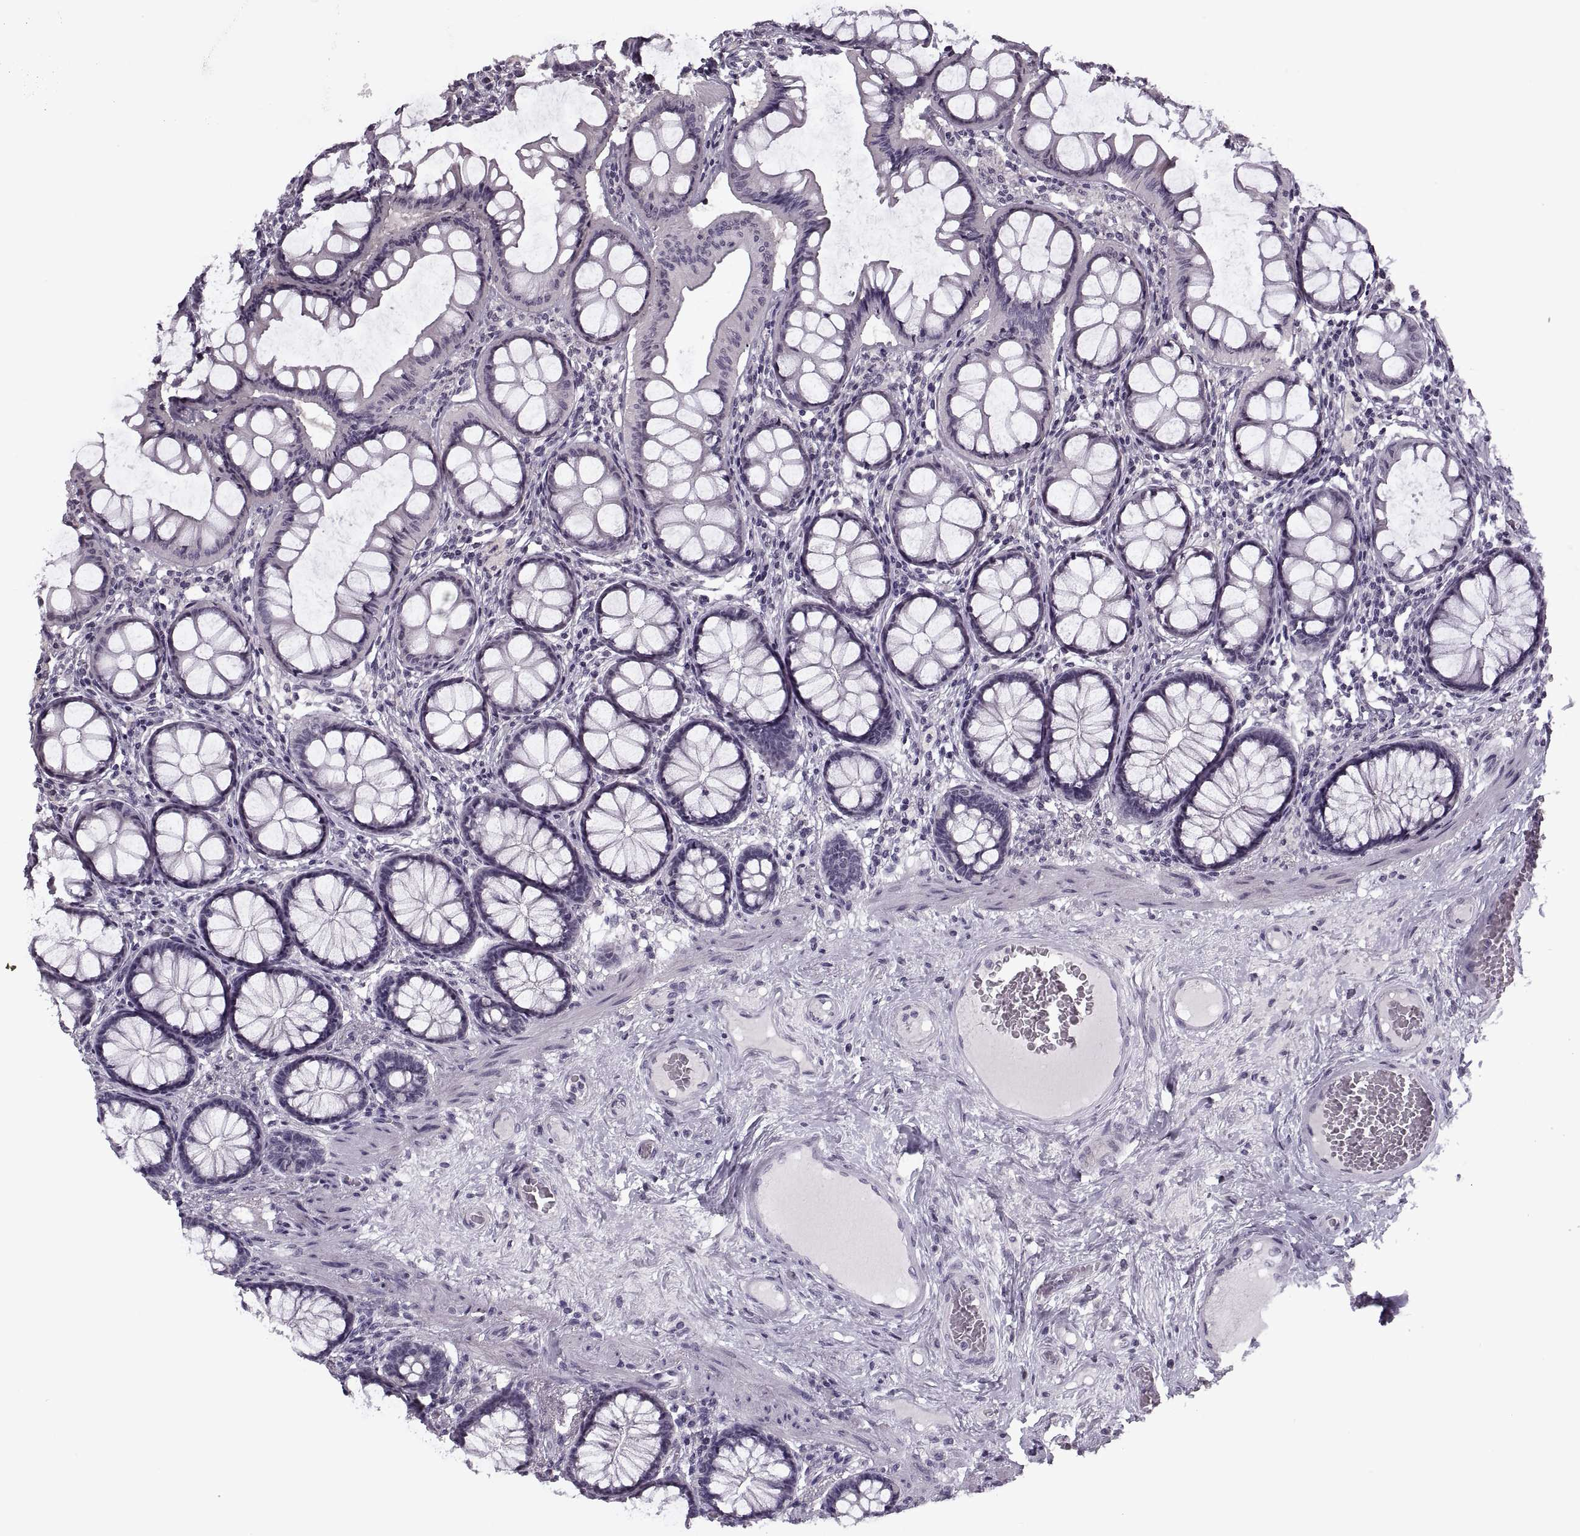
{"staining": {"intensity": "negative", "quantity": "none", "location": "none"}, "tissue": "colon", "cell_type": "Endothelial cells", "image_type": "normal", "snomed": [{"axis": "morphology", "description": "Normal tissue, NOS"}, {"axis": "topography", "description": "Colon"}], "caption": "This is an immunohistochemistry (IHC) photomicrograph of unremarkable human colon. There is no positivity in endothelial cells.", "gene": "PAGE2B", "patient": {"sex": "female", "age": 65}}